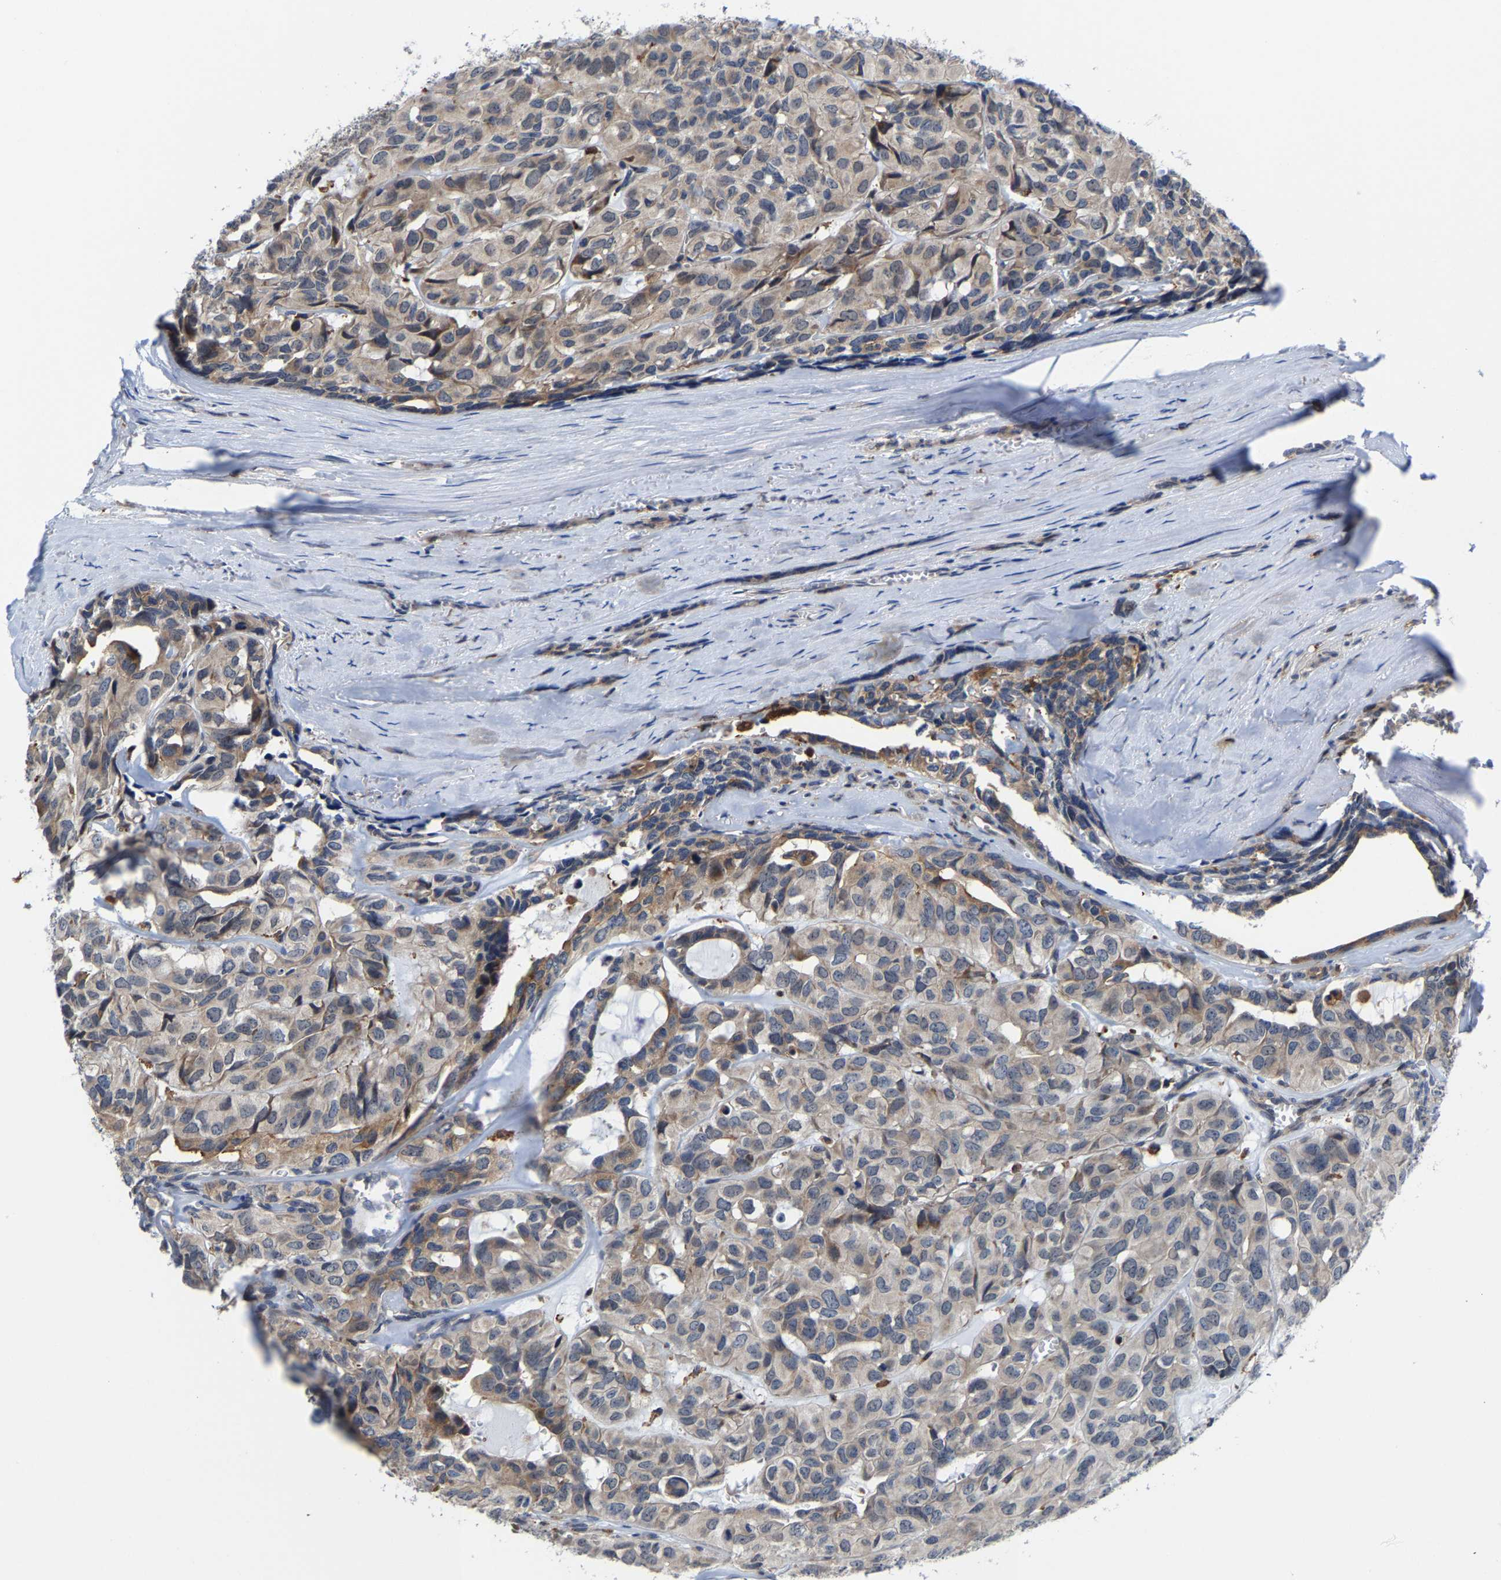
{"staining": {"intensity": "weak", "quantity": "25%-75%", "location": "cytoplasmic/membranous"}, "tissue": "head and neck cancer", "cell_type": "Tumor cells", "image_type": "cancer", "snomed": [{"axis": "morphology", "description": "Adenocarcinoma, NOS"}, {"axis": "topography", "description": "Salivary gland, NOS"}, {"axis": "topography", "description": "Head-Neck"}], "caption": "Protein analysis of adenocarcinoma (head and neck) tissue reveals weak cytoplasmic/membranous expression in about 25%-75% of tumor cells.", "gene": "PFKFB3", "patient": {"sex": "female", "age": 76}}